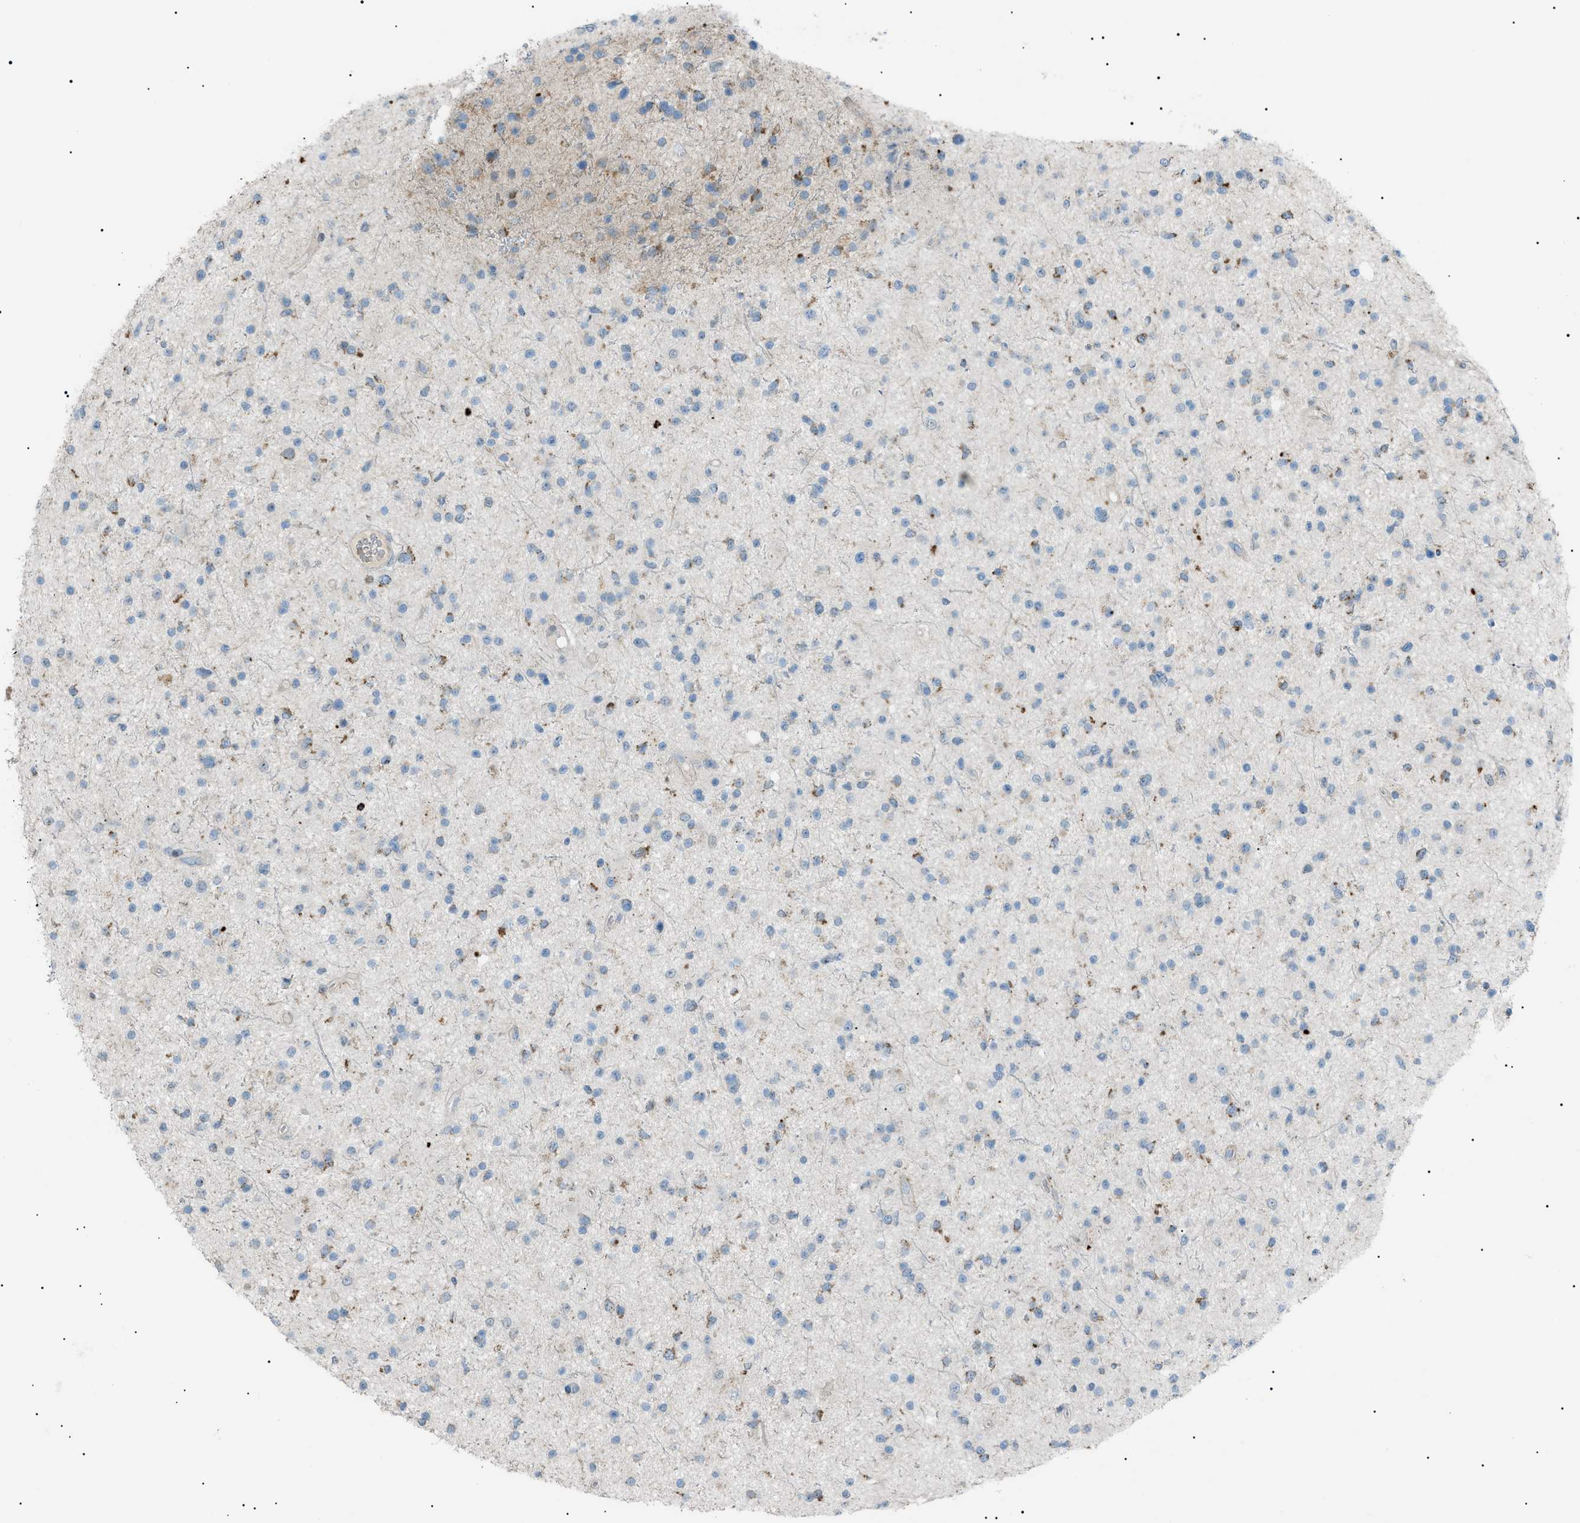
{"staining": {"intensity": "weak", "quantity": "<25%", "location": "cytoplasmic/membranous"}, "tissue": "glioma", "cell_type": "Tumor cells", "image_type": "cancer", "snomed": [{"axis": "morphology", "description": "Glioma, malignant, High grade"}, {"axis": "topography", "description": "Brain"}], "caption": "High magnification brightfield microscopy of glioma stained with DAB (3,3'-diaminobenzidine) (brown) and counterstained with hematoxylin (blue): tumor cells show no significant expression.", "gene": "ZNF516", "patient": {"sex": "male", "age": 33}}